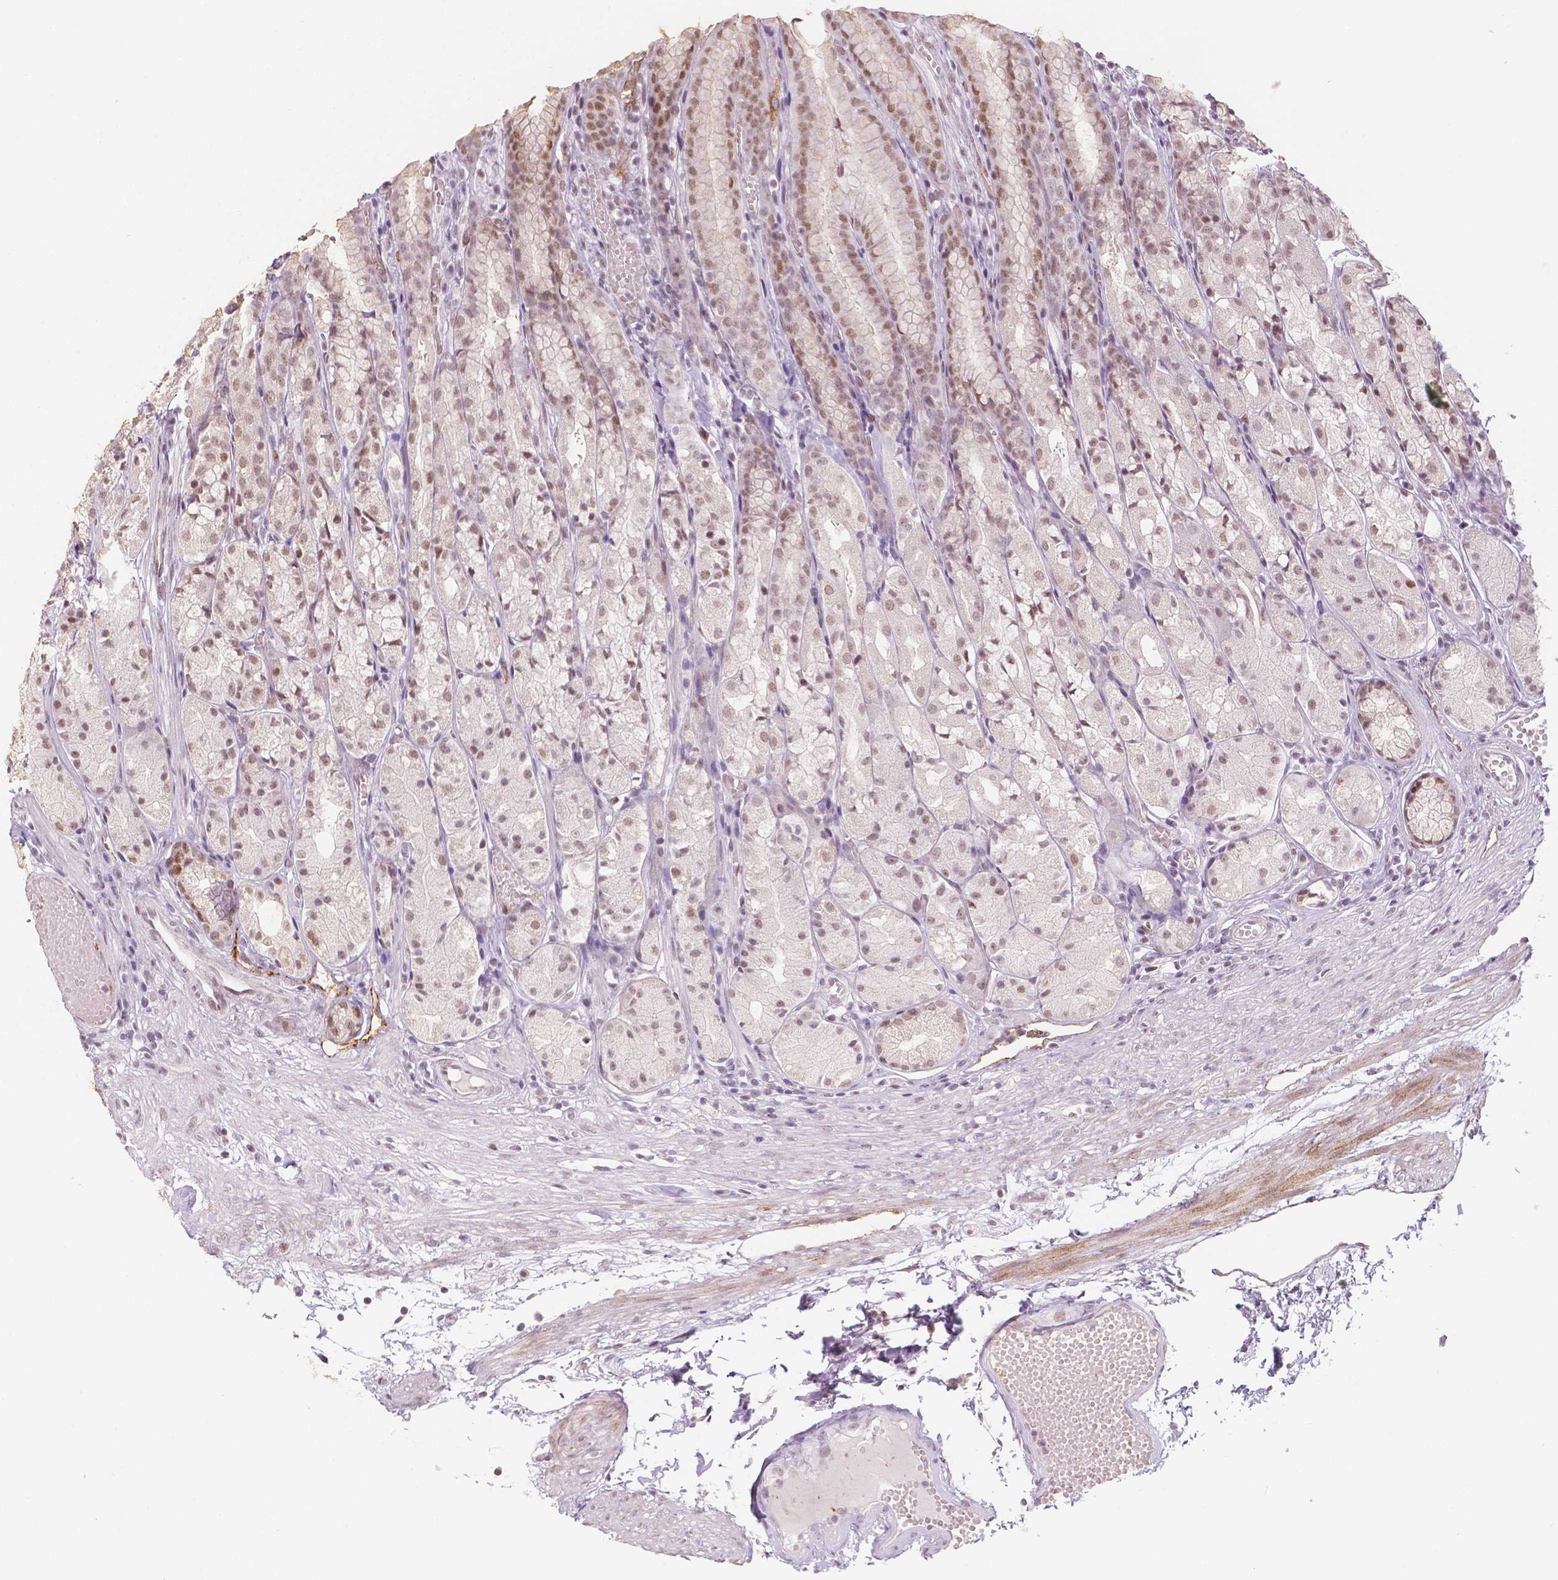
{"staining": {"intensity": "moderate", "quantity": "25%-75%", "location": "nuclear"}, "tissue": "stomach", "cell_type": "Glandular cells", "image_type": "normal", "snomed": [{"axis": "morphology", "description": "Normal tissue, NOS"}, {"axis": "topography", "description": "Stomach"}], "caption": "The image displays staining of normal stomach, revealing moderate nuclear protein staining (brown color) within glandular cells. The staining is performed using DAB brown chromogen to label protein expression. The nuclei are counter-stained blue using hematoxylin.", "gene": "KDM5B", "patient": {"sex": "male", "age": 70}}